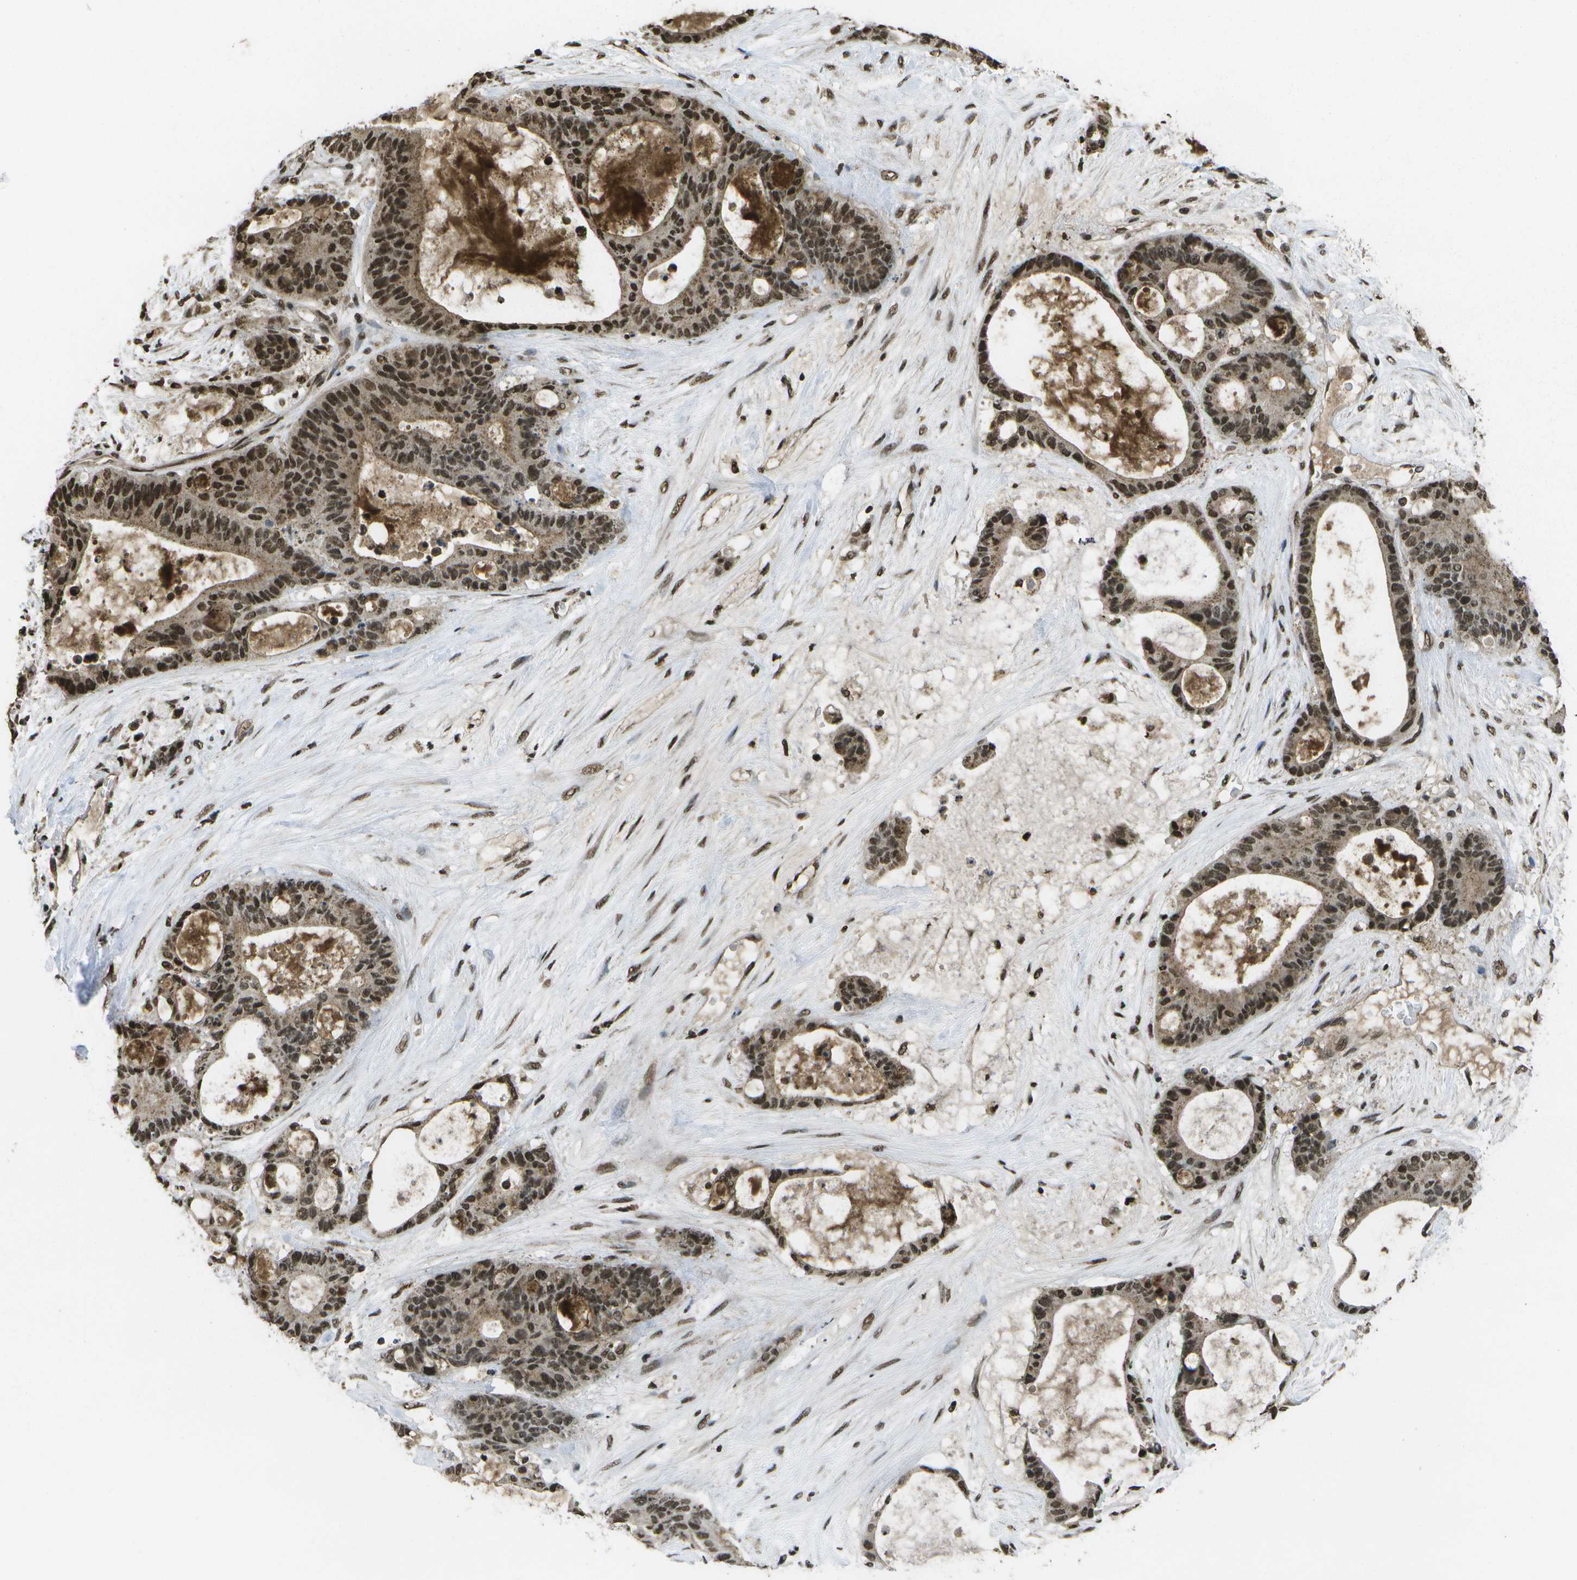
{"staining": {"intensity": "moderate", "quantity": ">75%", "location": "cytoplasmic/membranous,nuclear"}, "tissue": "liver cancer", "cell_type": "Tumor cells", "image_type": "cancer", "snomed": [{"axis": "morphology", "description": "Cholangiocarcinoma"}, {"axis": "topography", "description": "Liver"}], "caption": "The image exhibits staining of liver cancer, revealing moderate cytoplasmic/membranous and nuclear protein expression (brown color) within tumor cells. The staining was performed using DAB, with brown indicating positive protein expression. Nuclei are stained blue with hematoxylin.", "gene": "SPEN", "patient": {"sex": "female", "age": 73}}